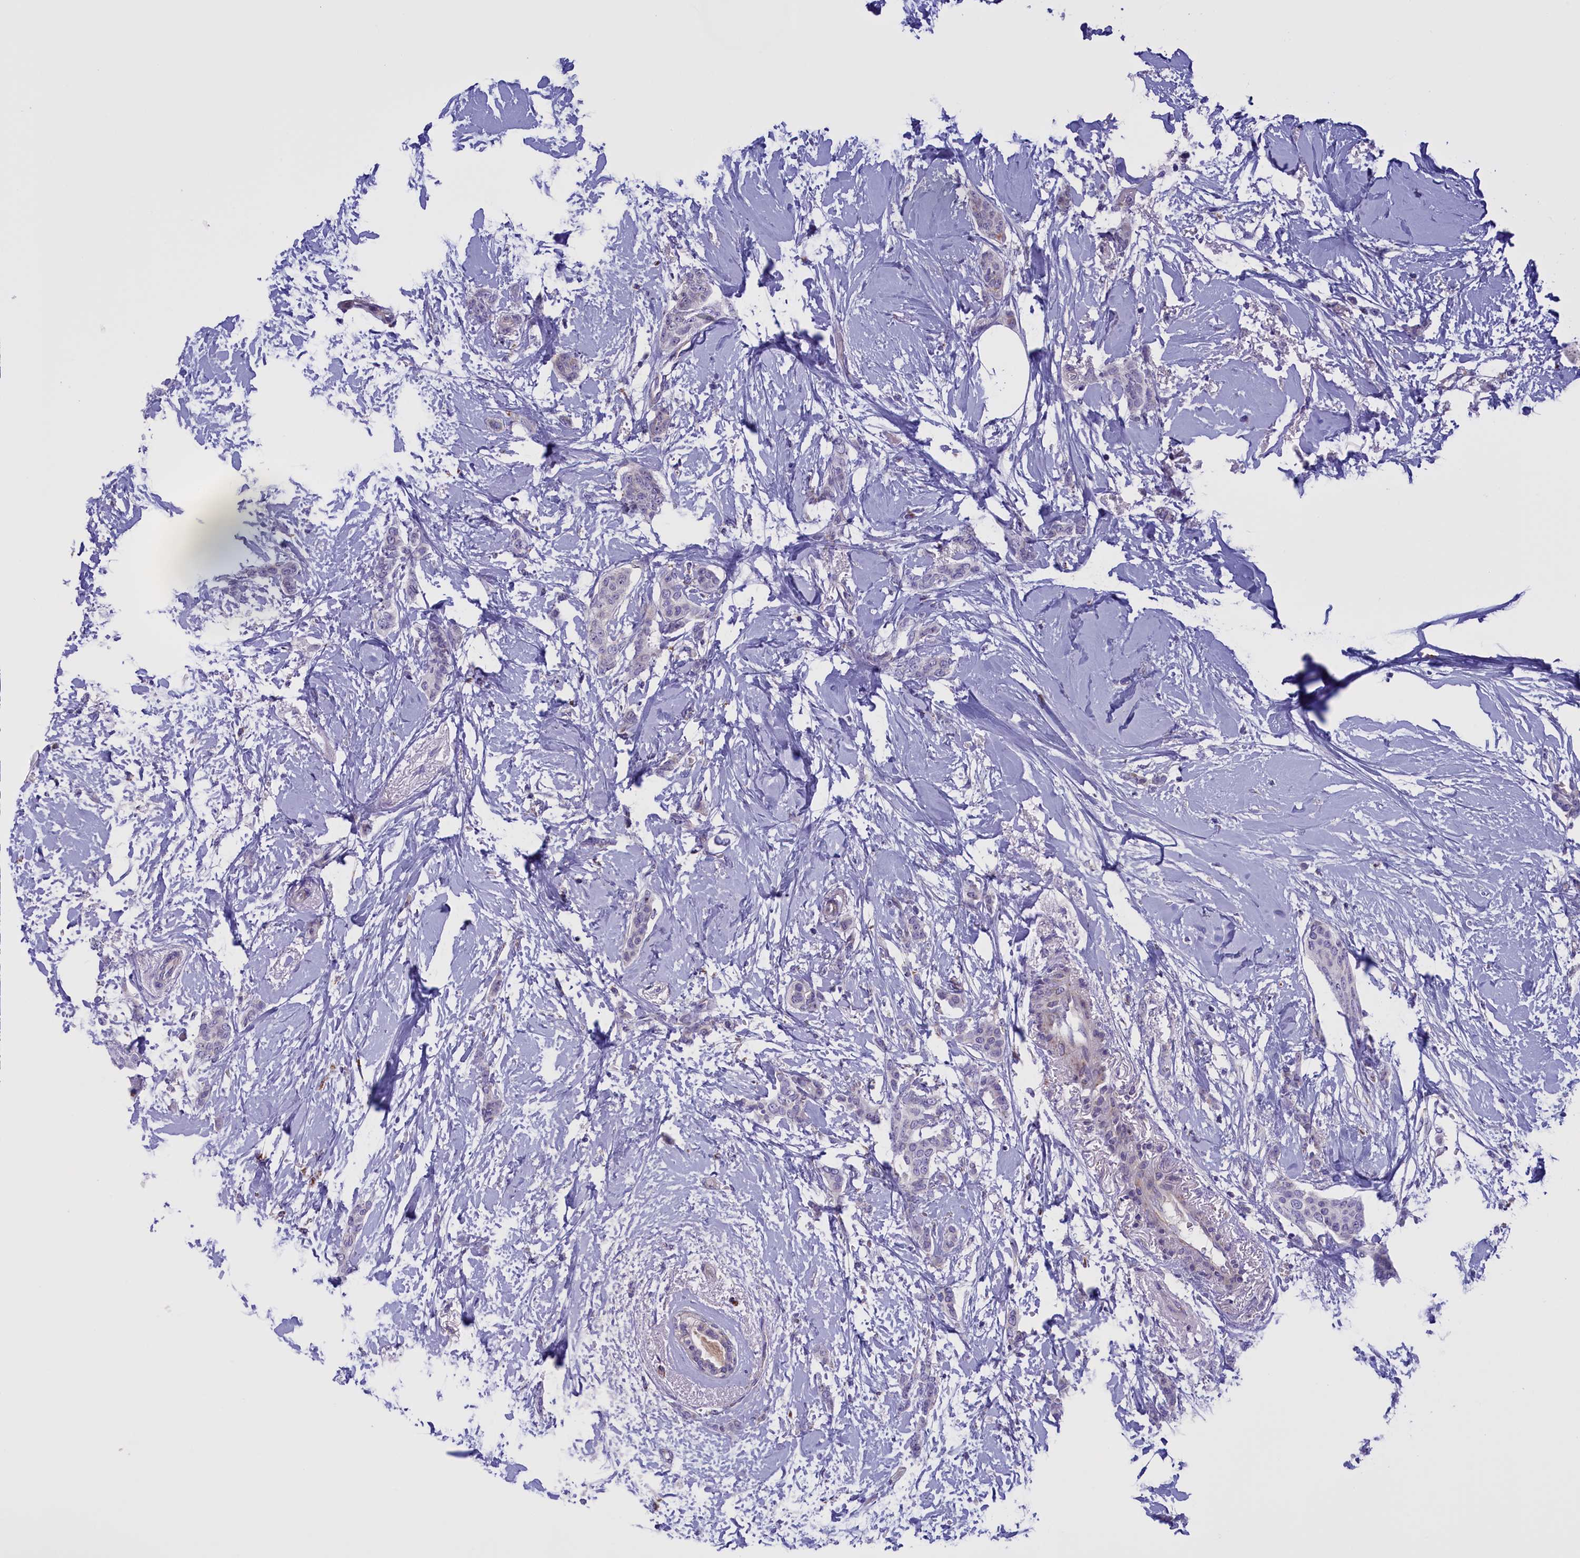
{"staining": {"intensity": "negative", "quantity": "none", "location": "none"}, "tissue": "breast cancer", "cell_type": "Tumor cells", "image_type": "cancer", "snomed": [{"axis": "morphology", "description": "Duct carcinoma"}, {"axis": "topography", "description": "Breast"}], "caption": "Immunohistochemical staining of human breast cancer demonstrates no significant staining in tumor cells. (Immunohistochemistry (ihc), brightfield microscopy, high magnification).", "gene": "FAM149B1", "patient": {"sex": "female", "age": 72}}